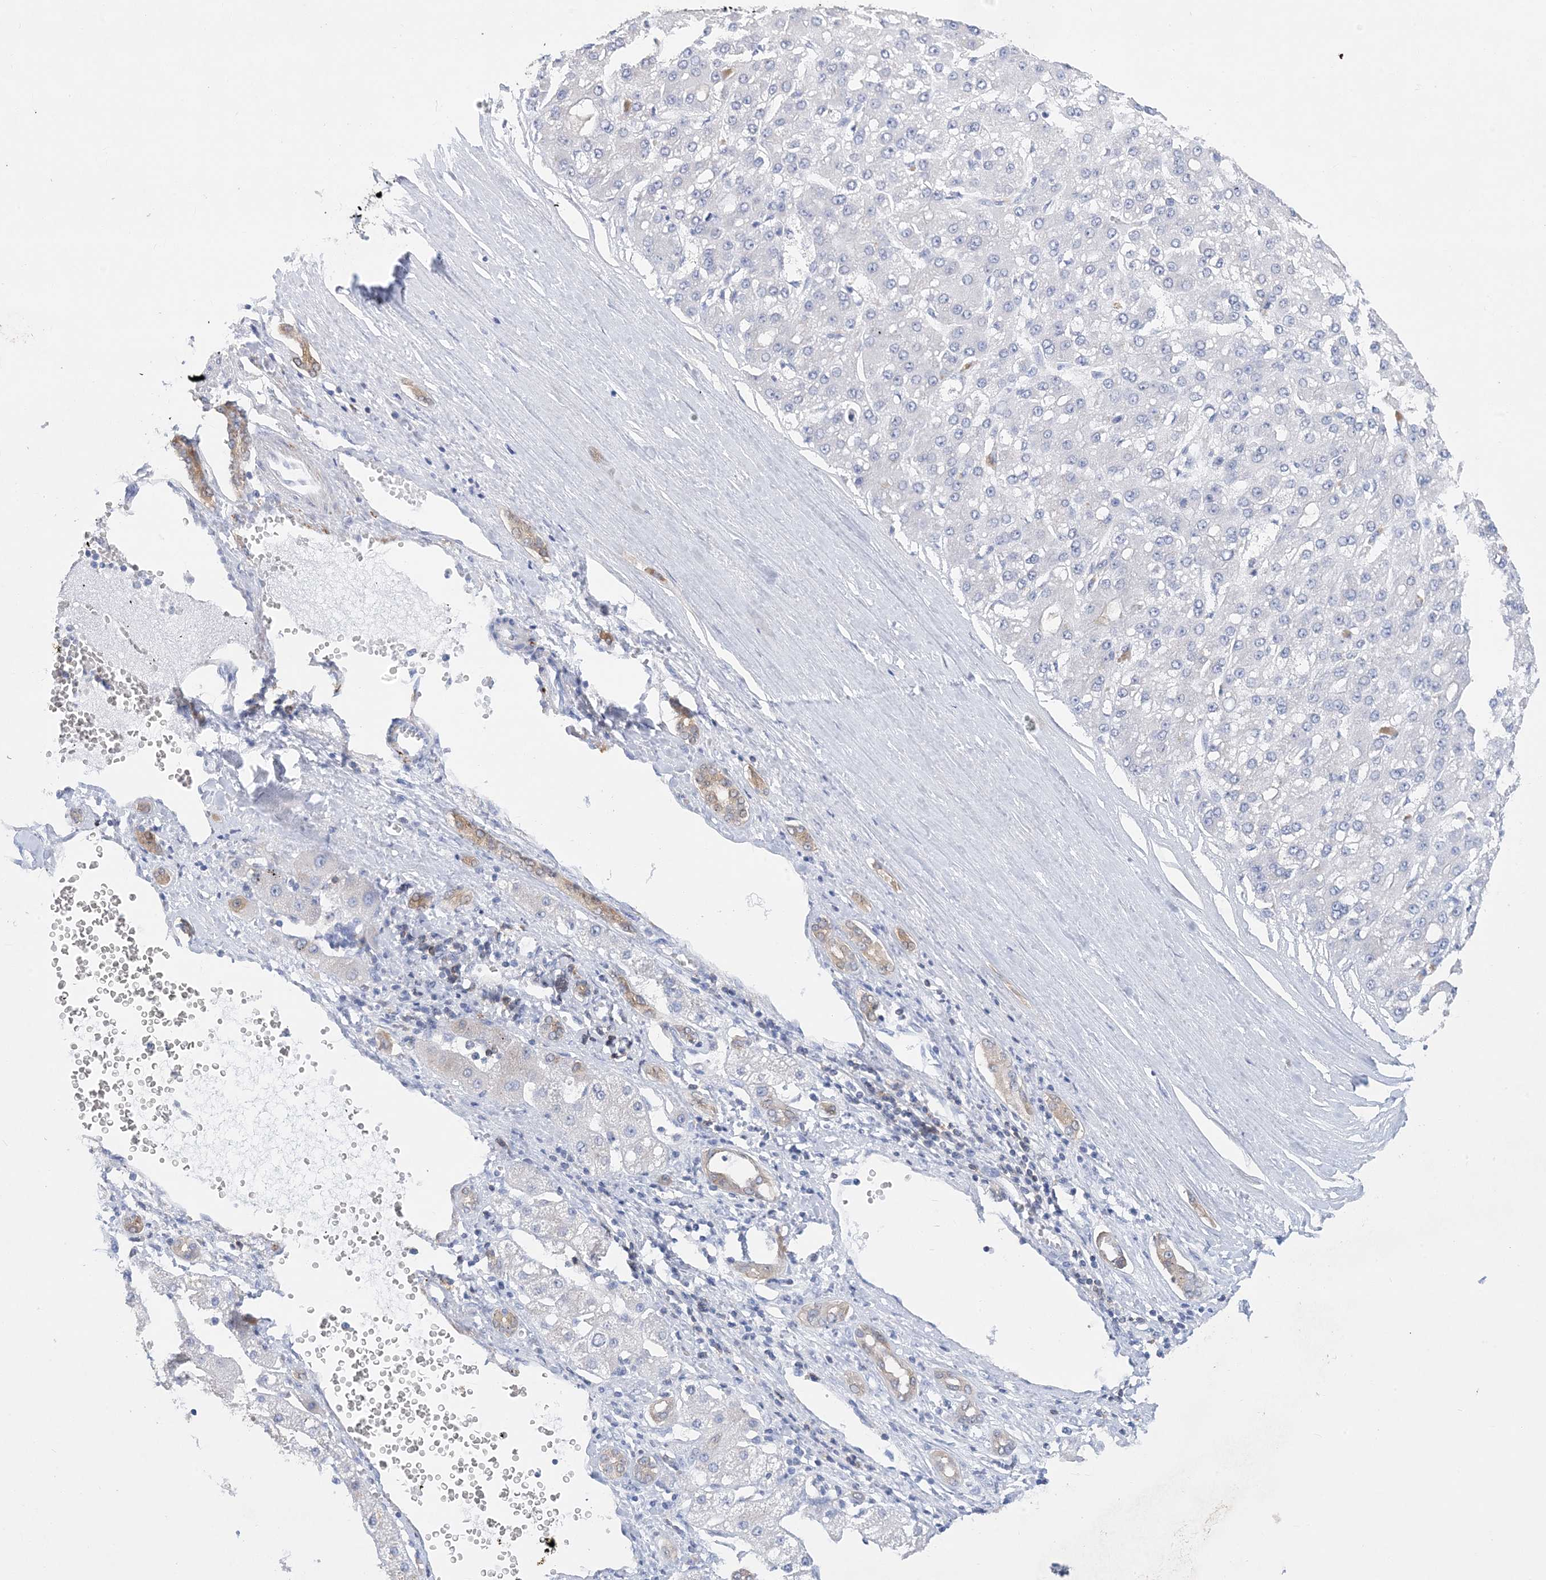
{"staining": {"intensity": "negative", "quantity": "none", "location": "none"}, "tissue": "liver cancer", "cell_type": "Tumor cells", "image_type": "cancer", "snomed": [{"axis": "morphology", "description": "Carcinoma, Hepatocellular, NOS"}, {"axis": "topography", "description": "Liver"}], "caption": "A histopathology image of human liver cancer is negative for staining in tumor cells. (DAB (3,3'-diaminobenzidine) immunohistochemistry (IHC), high magnification).", "gene": "SH3YL1", "patient": {"sex": "male", "age": 67}}